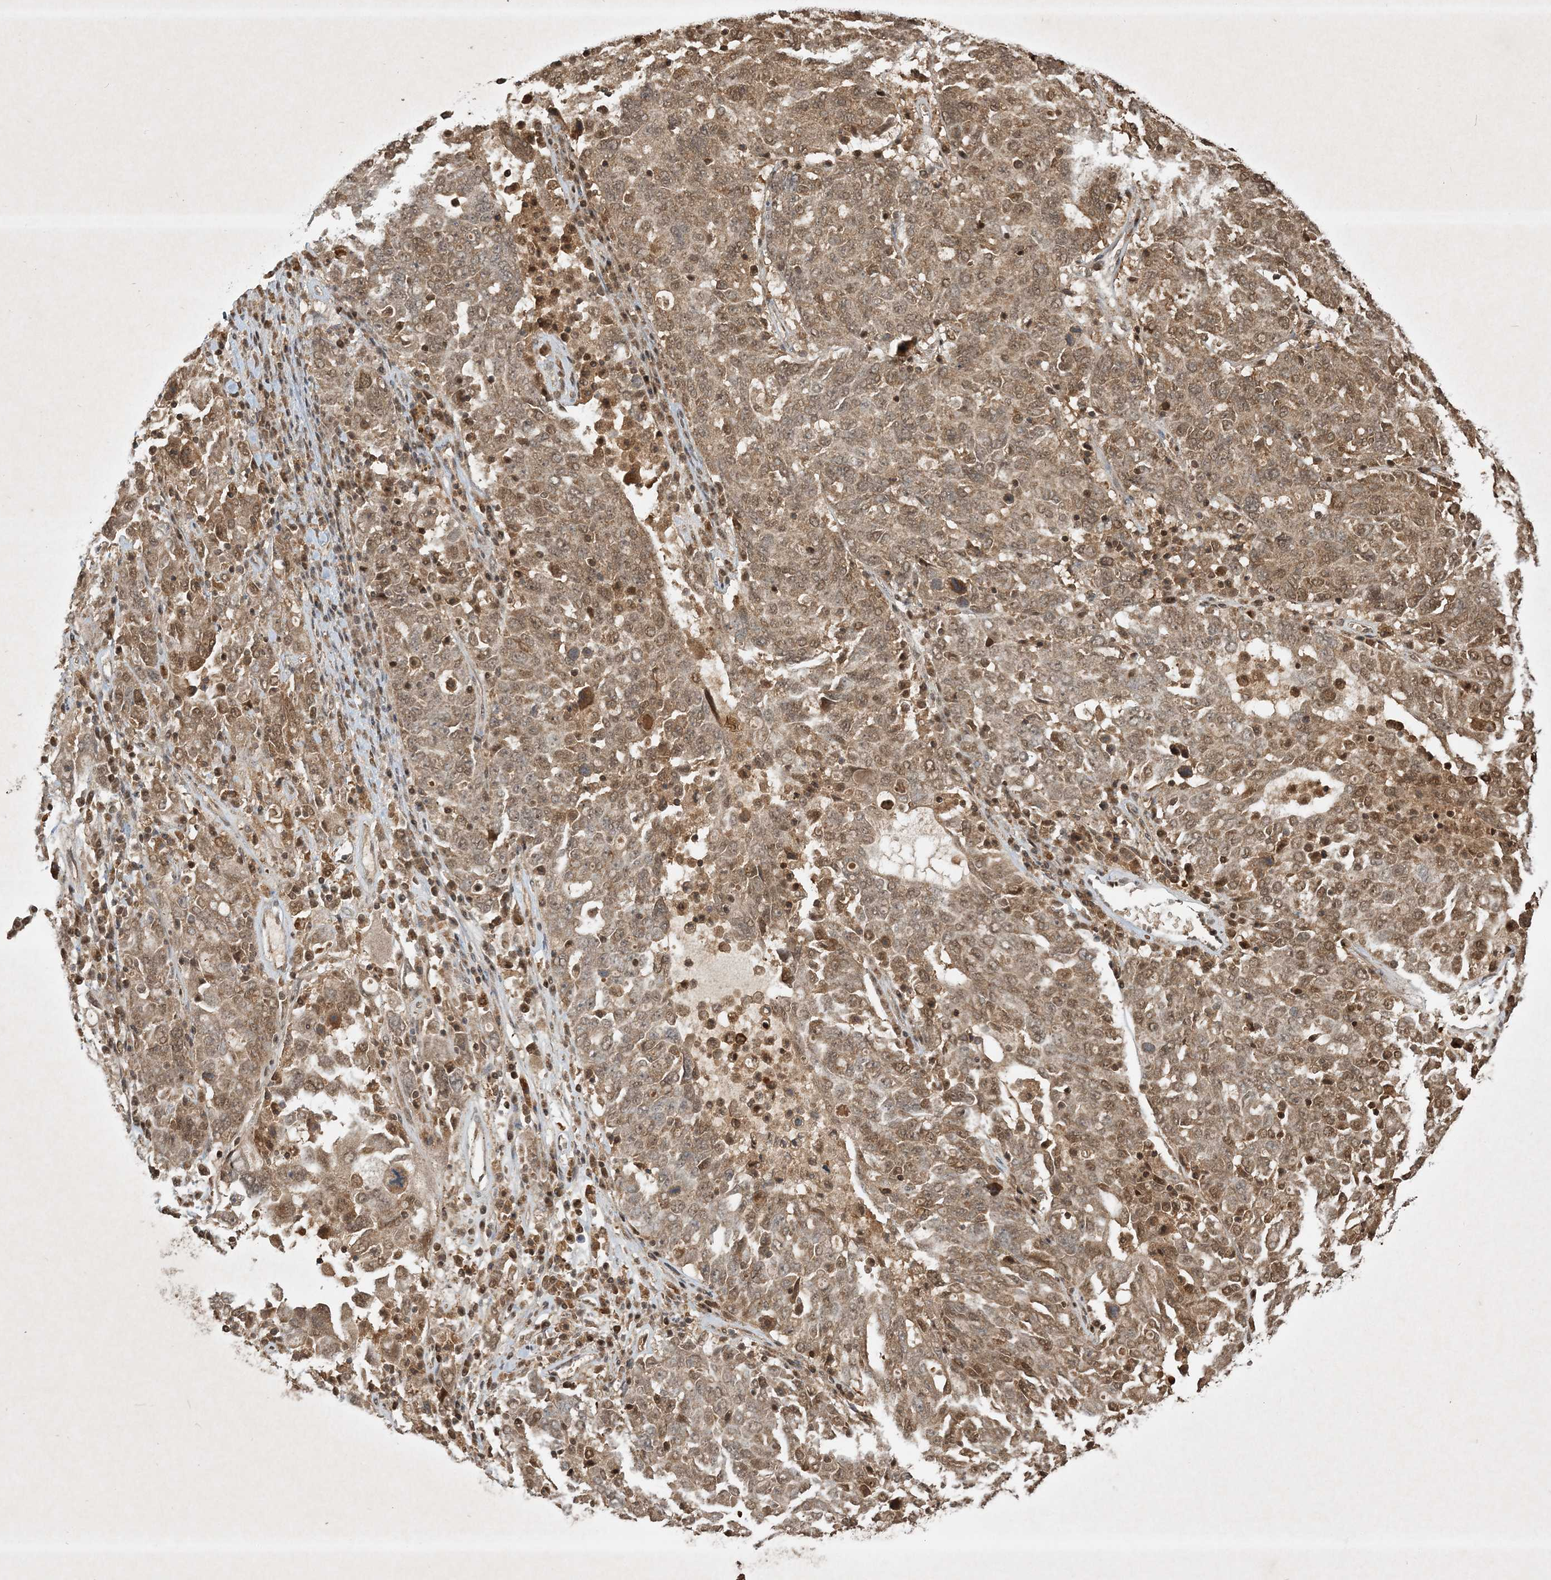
{"staining": {"intensity": "moderate", "quantity": ">75%", "location": "cytoplasmic/membranous,nuclear"}, "tissue": "ovarian cancer", "cell_type": "Tumor cells", "image_type": "cancer", "snomed": [{"axis": "morphology", "description": "Carcinoma, endometroid"}, {"axis": "topography", "description": "Ovary"}], "caption": "Immunohistochemical staining of ovarian endometroid carcinoma displays medium levels of moderate cytoplasmic/membranous and nuclear expression in approximately >75% of tumor cells. (brown staining indicates protein expression, while blue staining denotes nuclei).", "gene": "PLTP", "patient": {"sex": "female", "age": 62}}